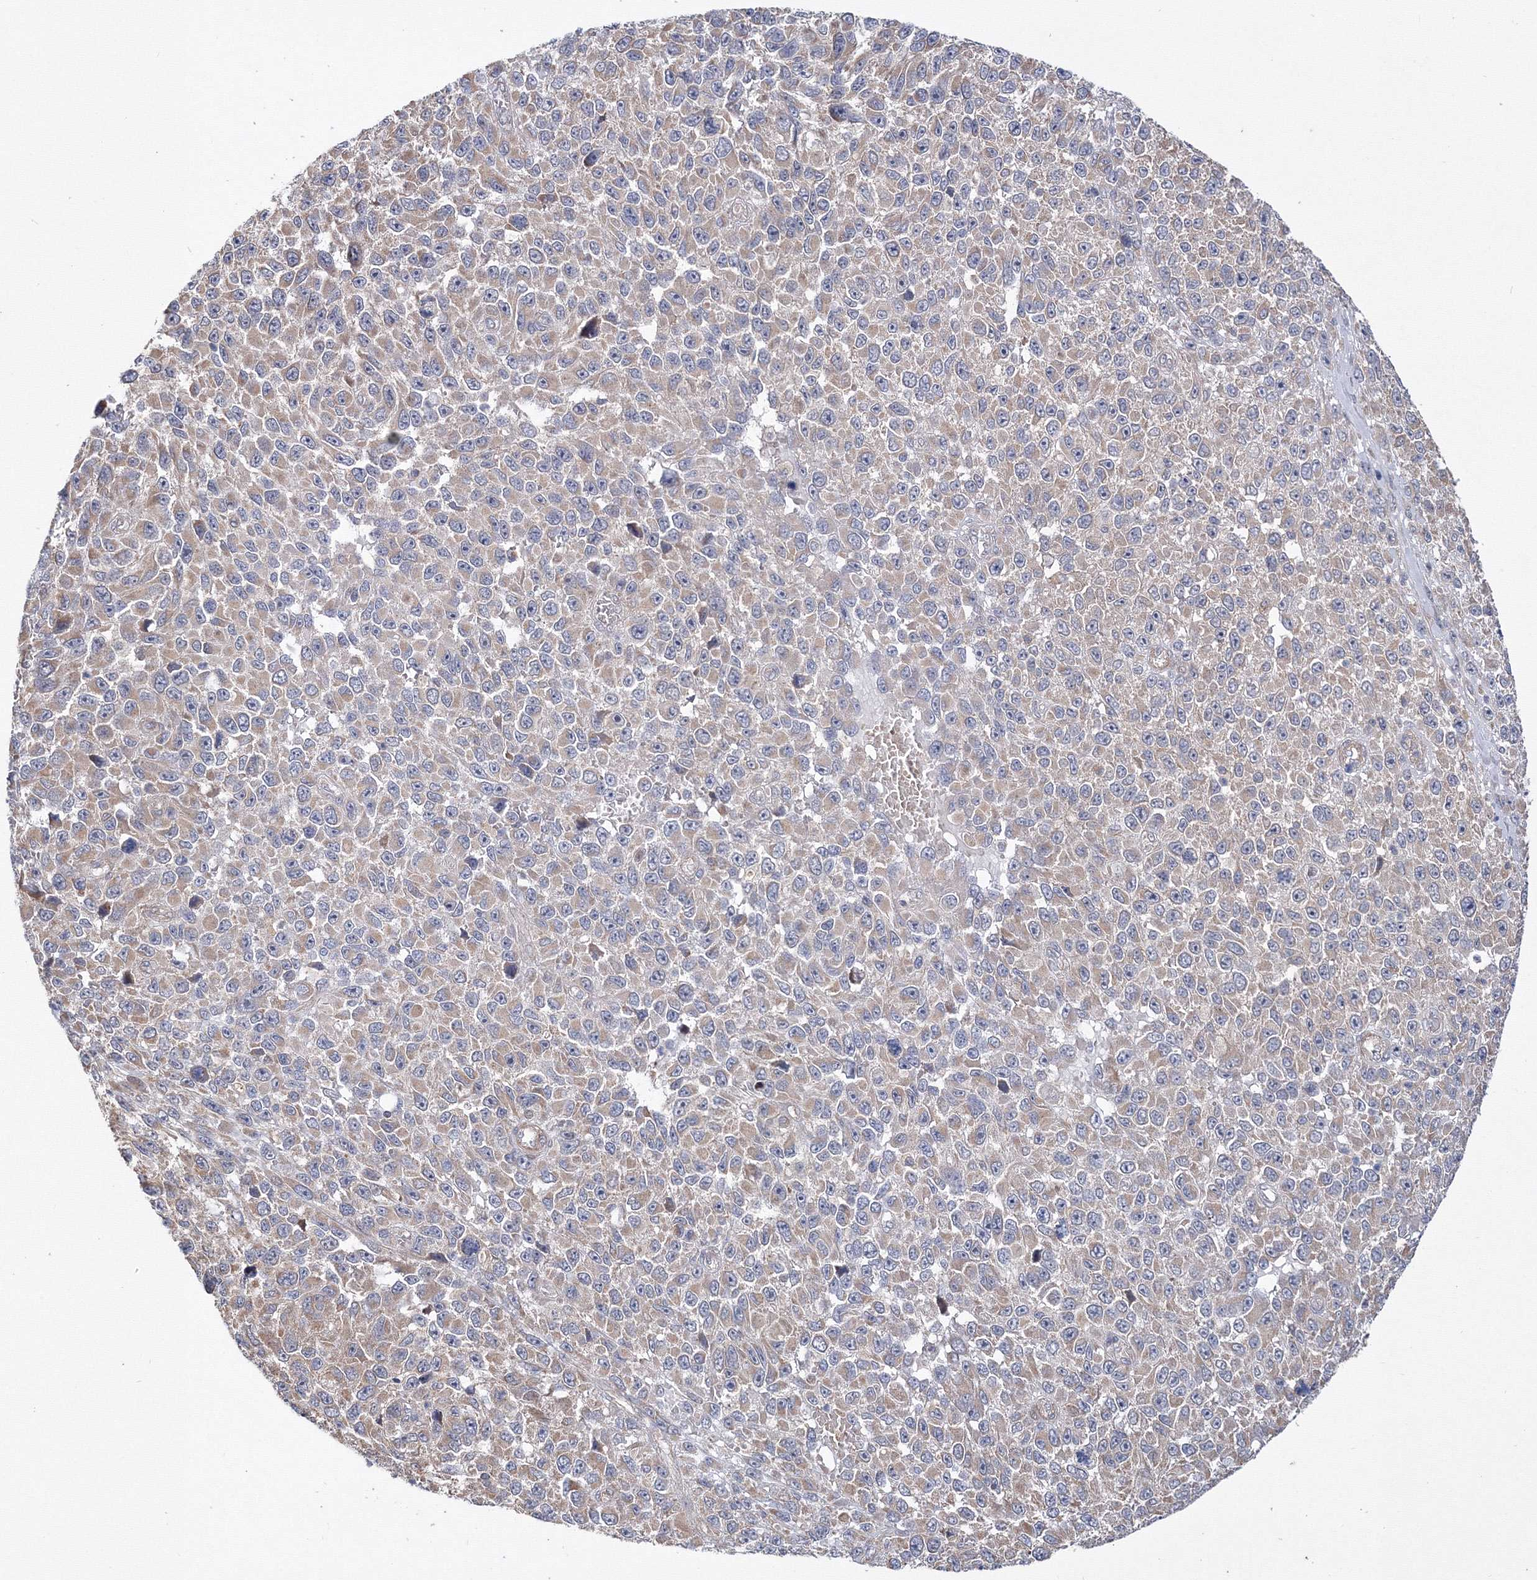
{"staining": {"intensity": "weak", "quantity": "<25%", "location": "cytoplasmic/membranous"}, "tissue": "melanoma", "cell_type": "Tumor cells", "image_type": "cancer", "snomed": [{"axis": "morphology", "description": "Malignant melanoma, NOS"}, {"axis": "topography", "description": "Skin"}], "caption": "DAB (3,3'-diaminobenzidine) immunohistochemical staining of malignant melanoma demonstrates no significant staining in tumor cells. Nuclei are stained in blue.", "gene": "PPP2R2B", "patient": {"sex": "female", "age": 96}}